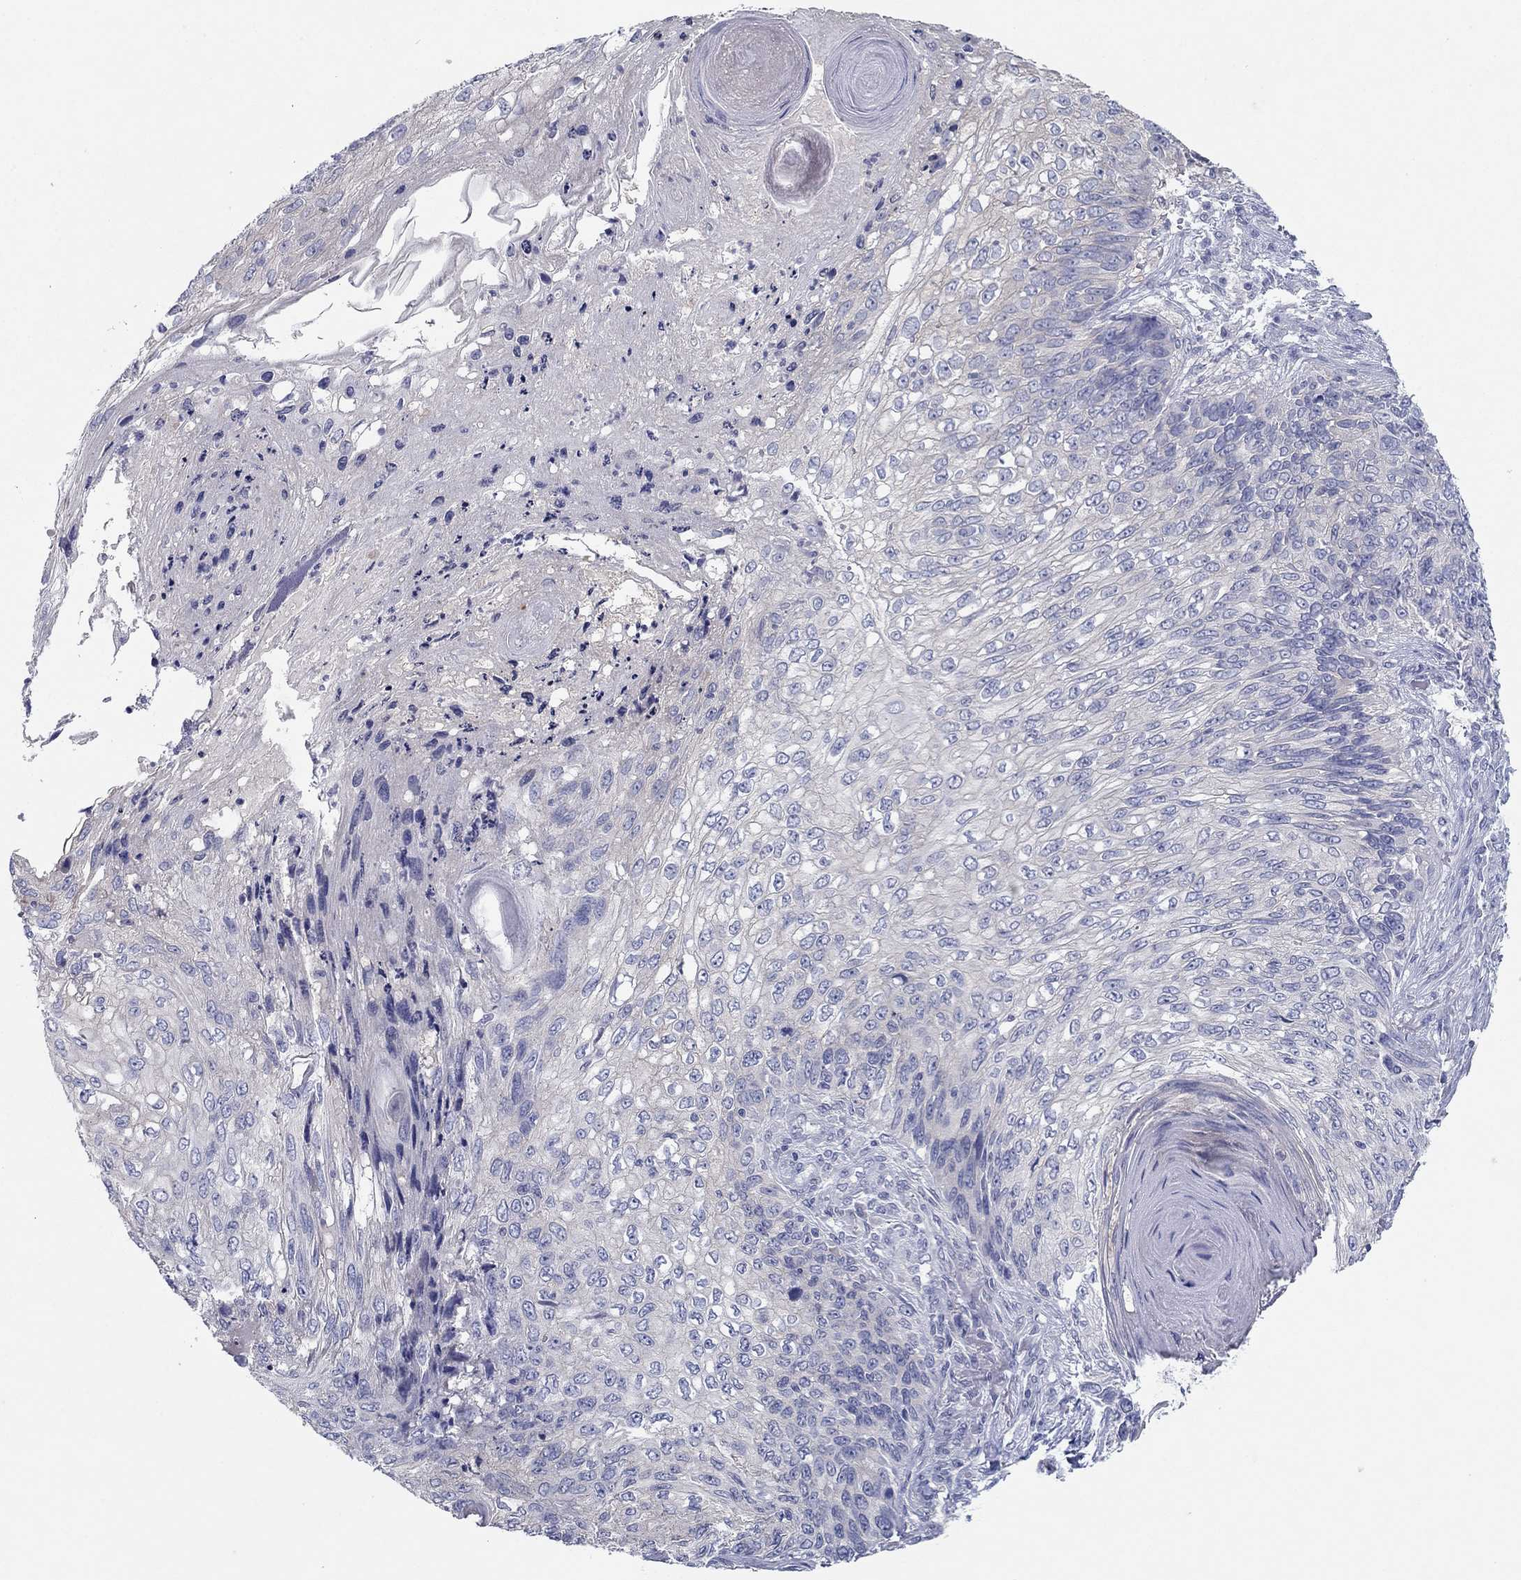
{"staining": {"intensity": "negative", "quantity": "none", "location": "none"}, "tissue": "skin cancer", "cell_type": "Tumor cells", "image_type": "cancer", "snomed": [{"axis": "morphology", "description": "Squamous cell carcinoma, NOS"}, {"axis": "topography", "description": "Skin"}], "caption": "Human squamous cell carcinoma (skin) stained for a protein using IHC demonstrates no expression in tumor cells.", "gene": "PLS1", "patient": {"sex": "male", "age": 92}}